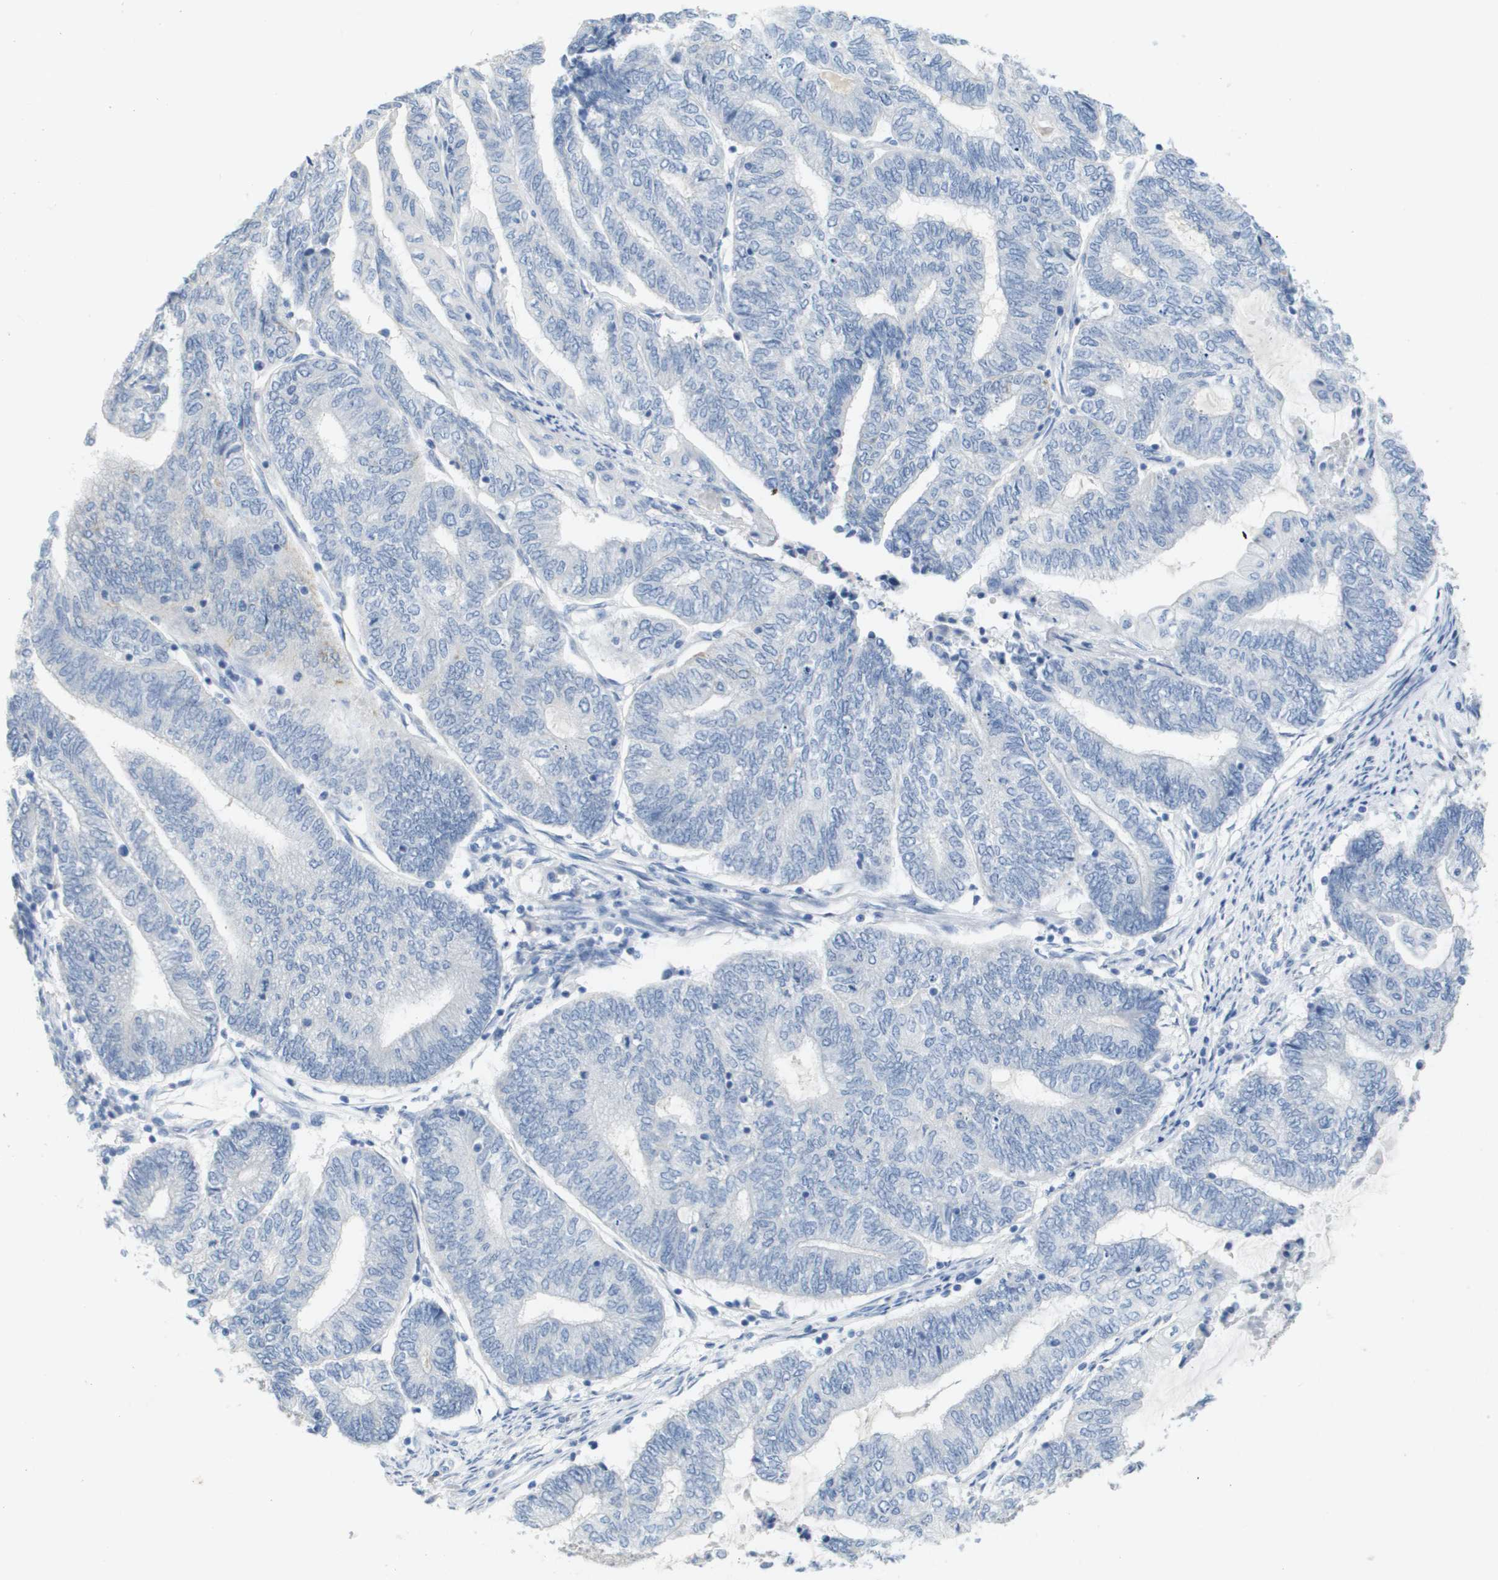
{"staining": {"intensity": "negative", "quantity": "none", "location": "none"}, "tissue": "endometrial cancer", "cell_type": "Tumor cells", "image_type": "cancer", "snomed": [{"axis": "morphology", "description": "Adenocarcinoma, NOS"}, {"axis": "topography", "description": "Uterus"}, {"axis": "topography", "description": "Endometrium"}], "caption": "Immunohistochemistry (IHC) micrograph of neoplastic tissue: human endometrial cancer stained with DAB (3,3'-diaminobenzidine) displays no significant protein positivity in tumor cells. (Brightfield microscopy of DAB immunohistochemistry (IHC) at high magnification).", "gene": "PDE4A", "patient": {"sex": "female", "age": 70}}